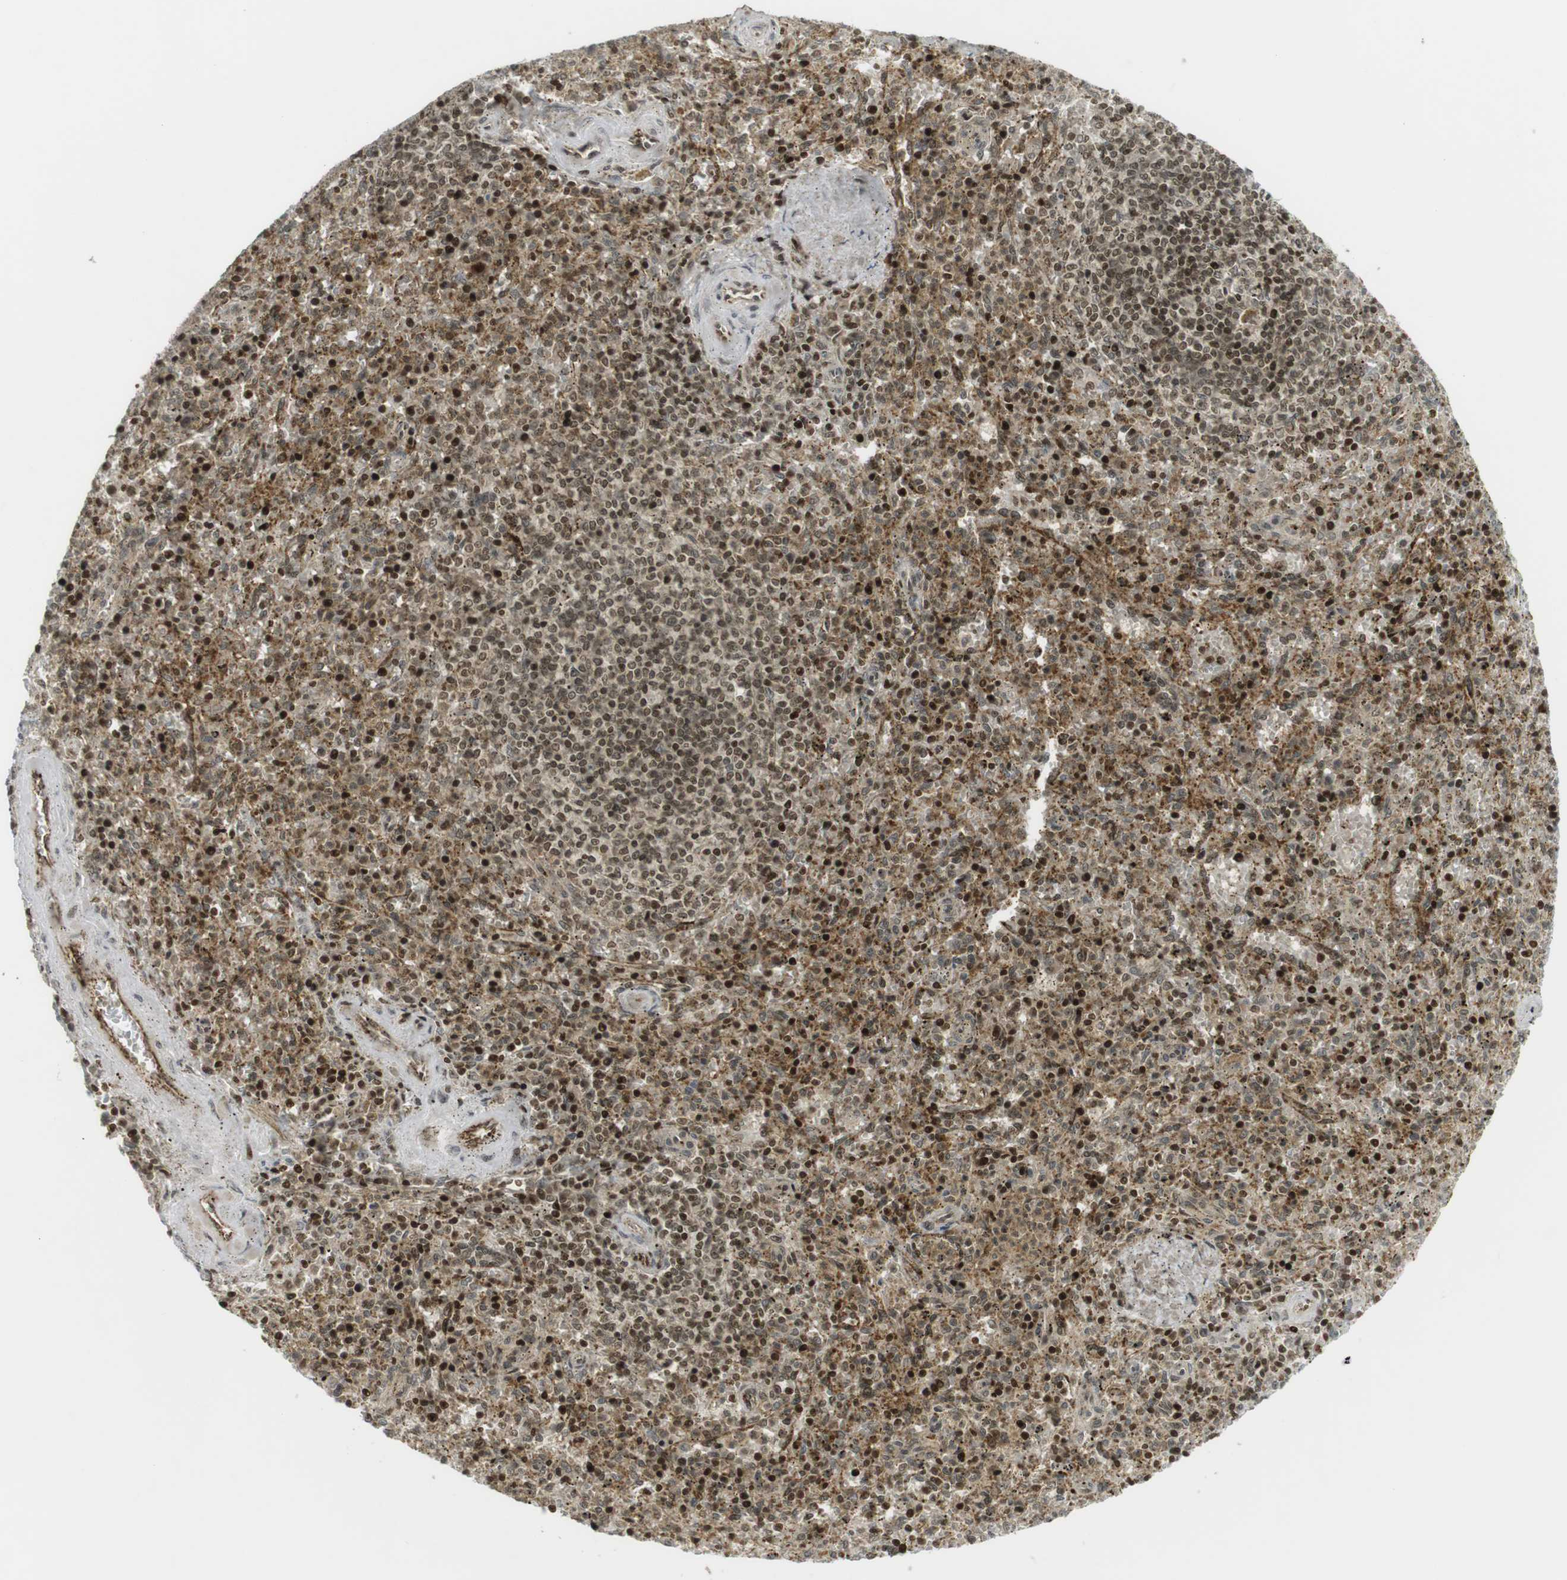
{"staining": {"intensity": "moderate", "quantity": ">75%", "location": "cytoplasmic/membranous,nuclear"}, "tissue": "spleen", "cell_type": "Cells in red pulp", "image_type": "normal", "snomed": [{"axis": "morphology", "description": "Normal tissue, NOS"}, {"axis": "topography", "description": "Spleen"}], "caption": "Protein expression by IHC shows moderate cytoplasmic/membranous,nuclear staining in about >75% of cells in red pulp in benign spleen.", "gene": "PPP1R13B", "patient": {"sex": "male", "age": 72}}